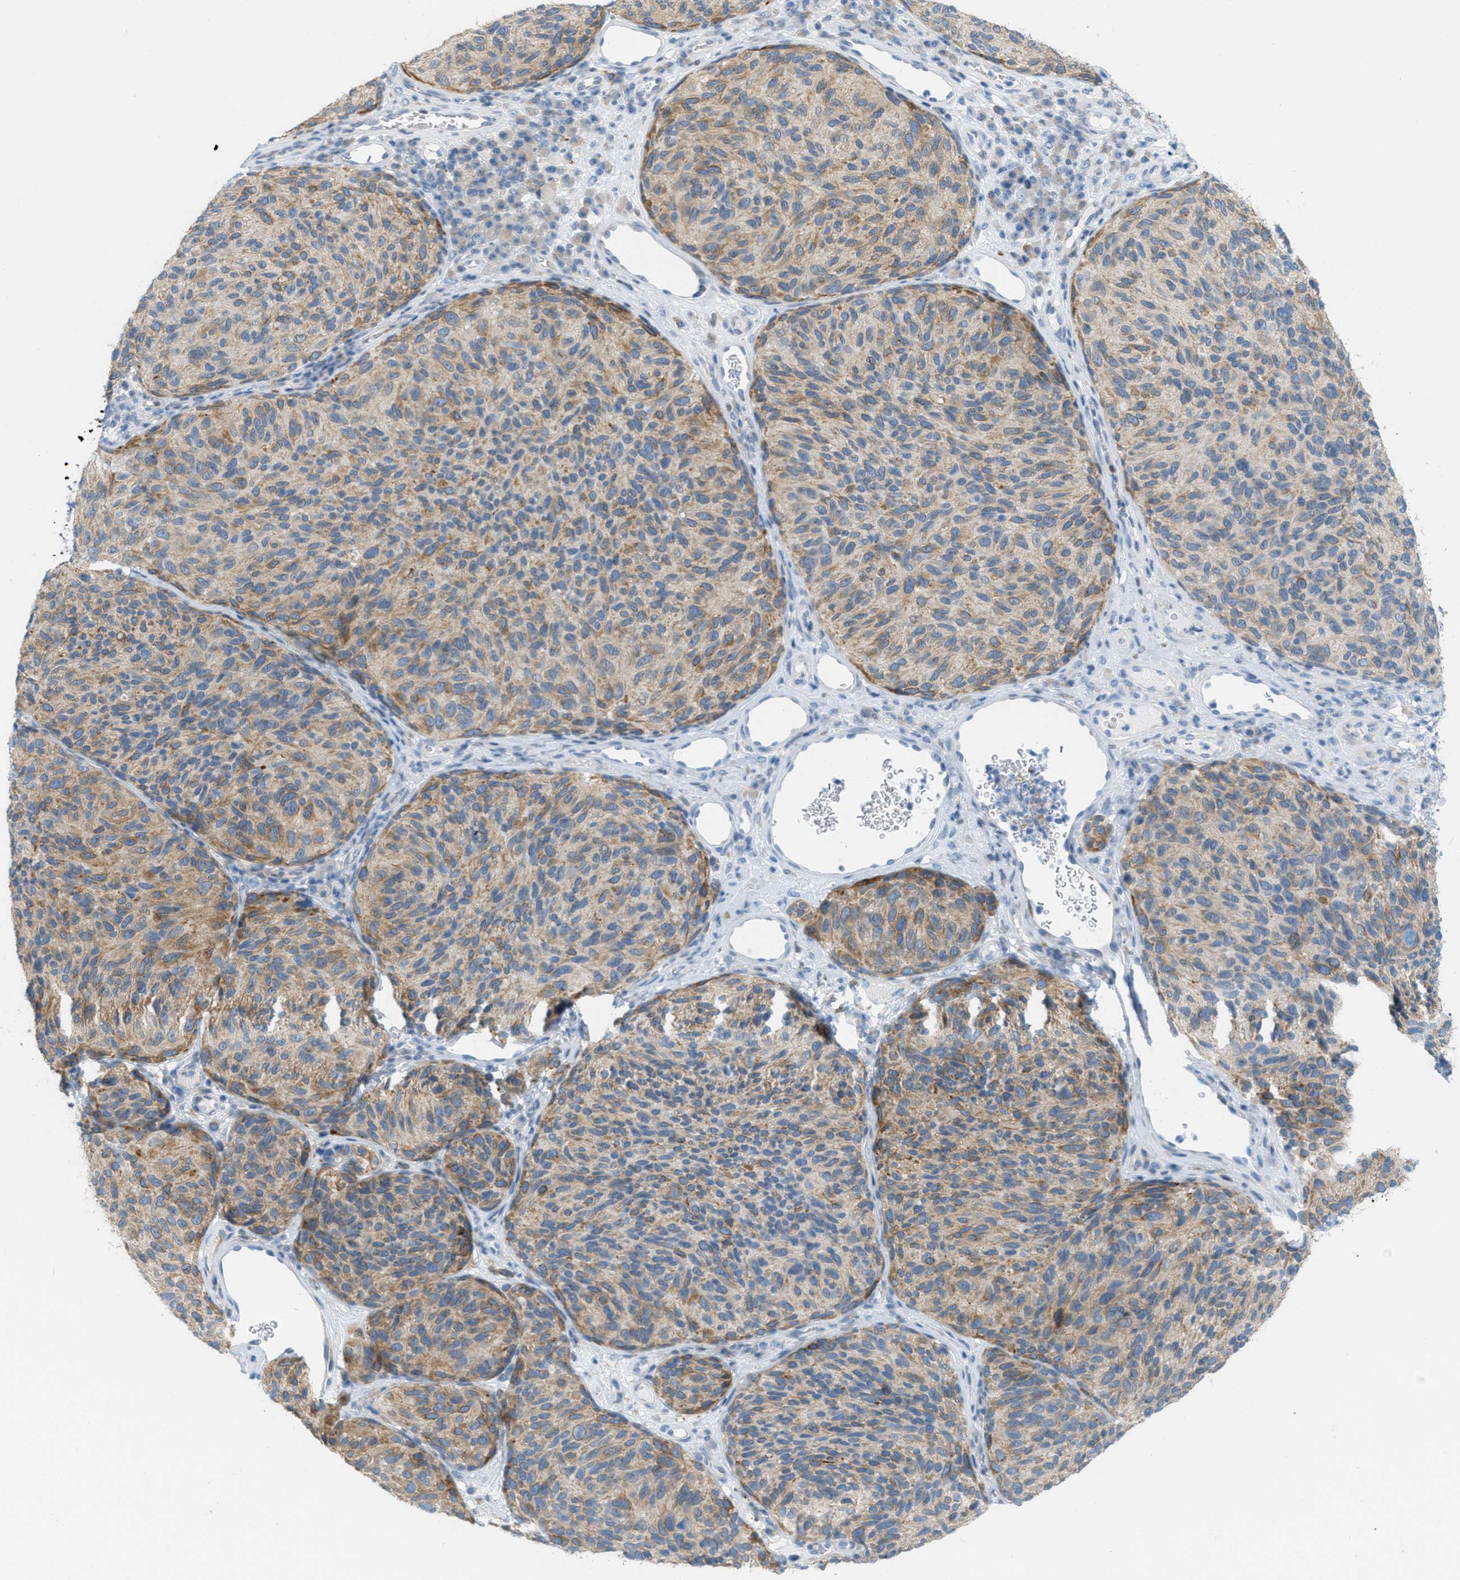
{"staining": {"intensity": "moderate", "quantity": "25%-75%", "location": "cytoplasmic/membranous"}, "tissue": "melanoma", "cell_type": "Tumor cells", "image_type": "cancer", "snomed": [{"axis": "morphology", "description": "Malignant melanoma, NOS"}, {"axis": "topography", "description": "Skin"}], "caption": "This is a photomicrograph of immunohistochemistry (IHC) staining of malignant melanoma, which shows moderate positivity in the cytoplasmic/membranous of tumor cells.", "gene": "TEX264", "patient": {"sex": "female", "age": 73}}